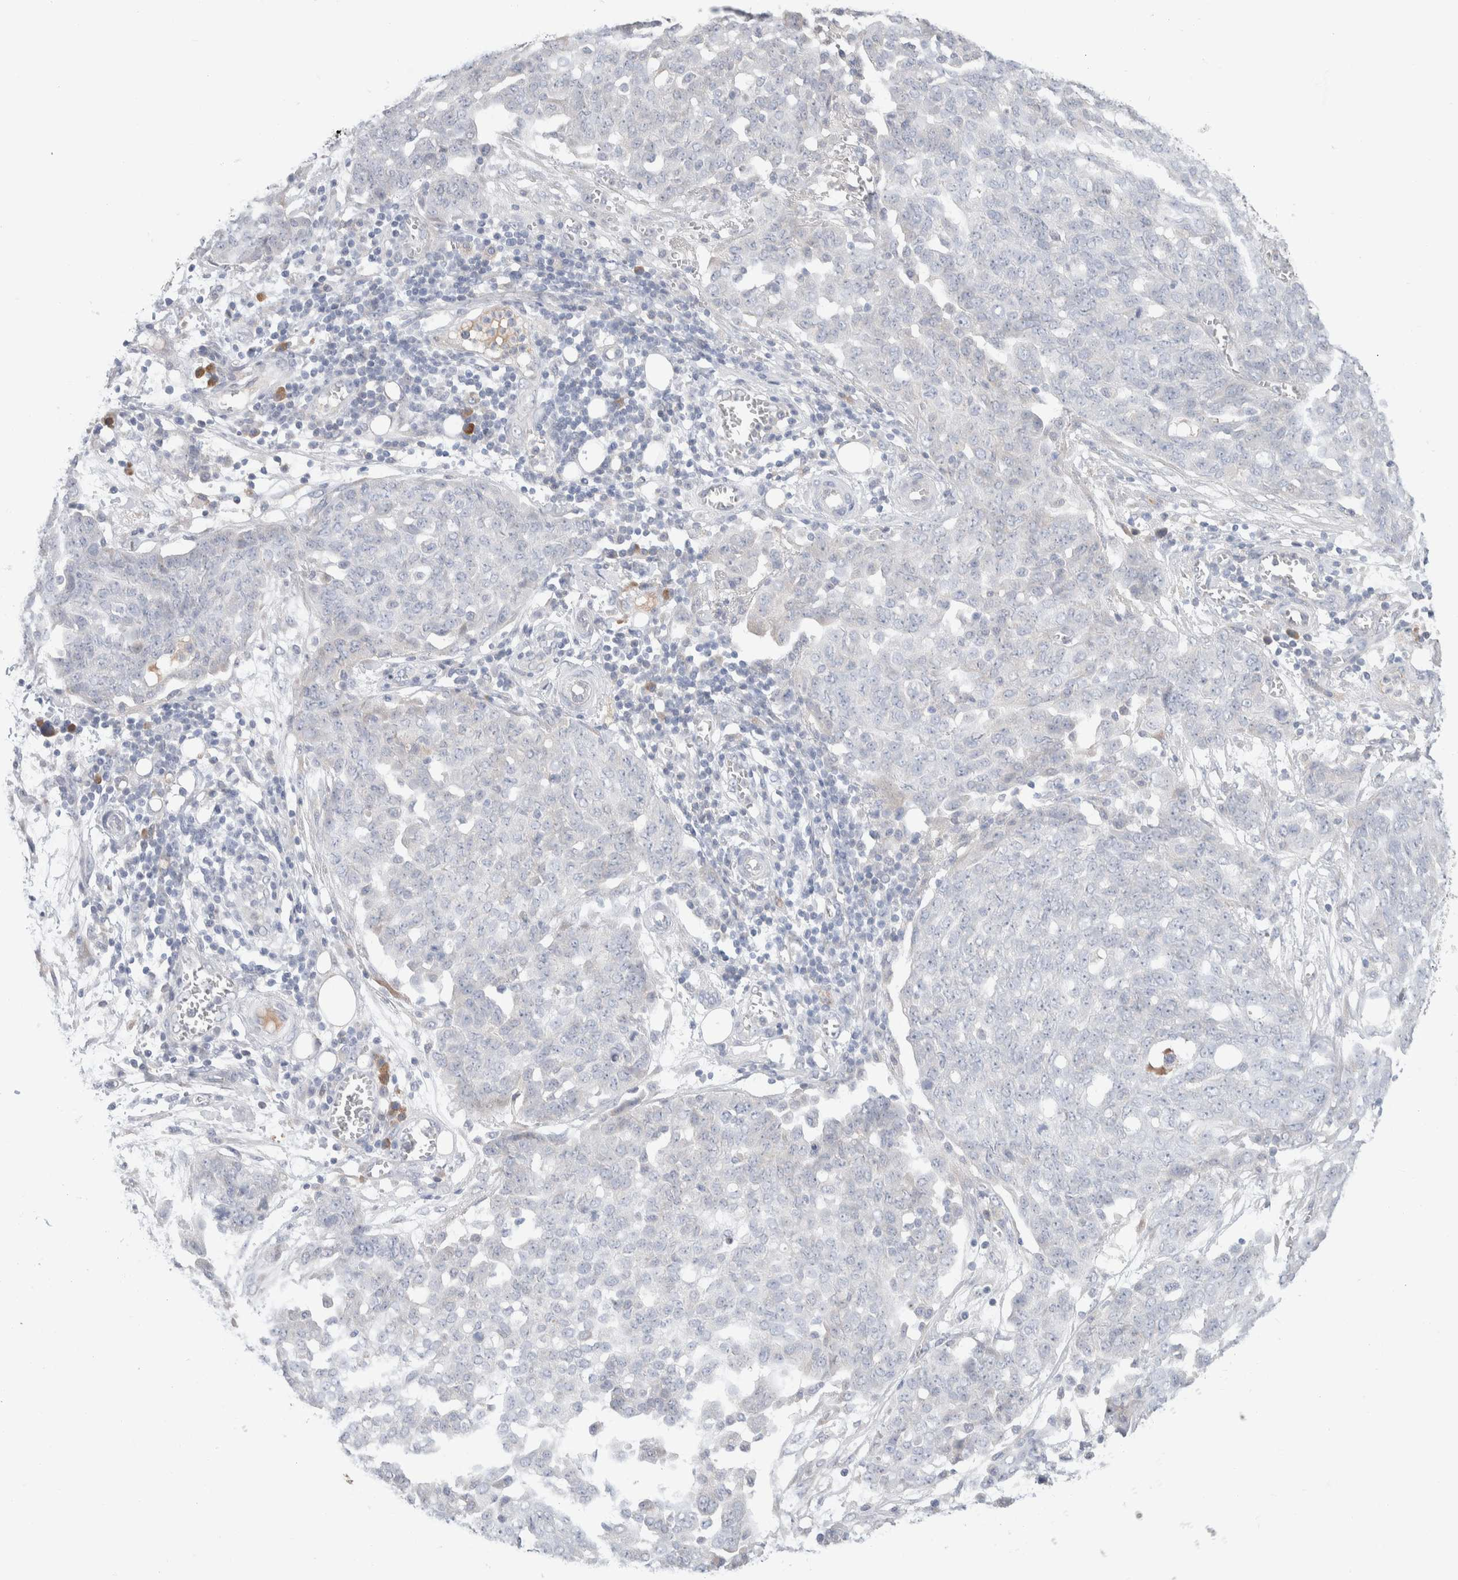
{"staining": {"intensity": "negative", "quantity": "none", "location": "none"}, "tissue": "ovarian cancer", "cell_type": "Tumor cells", "image_type": "cancer", "snomed": [{"axis": "morphology", "description": "Cystadenocarcinoma, serous, NOS"}, {"axis": "topography", "description": "Soft tissue"}, {"axis": "topography", "description": "Ovary"}], "caption": "A high-resolution image shows immunohistochemistry (IHC) staining of ovarian cancer, which reveals no significant expression in tumor cells.", "gene": "RUSF1", "patient": {"sex": "female", "age": 57}}